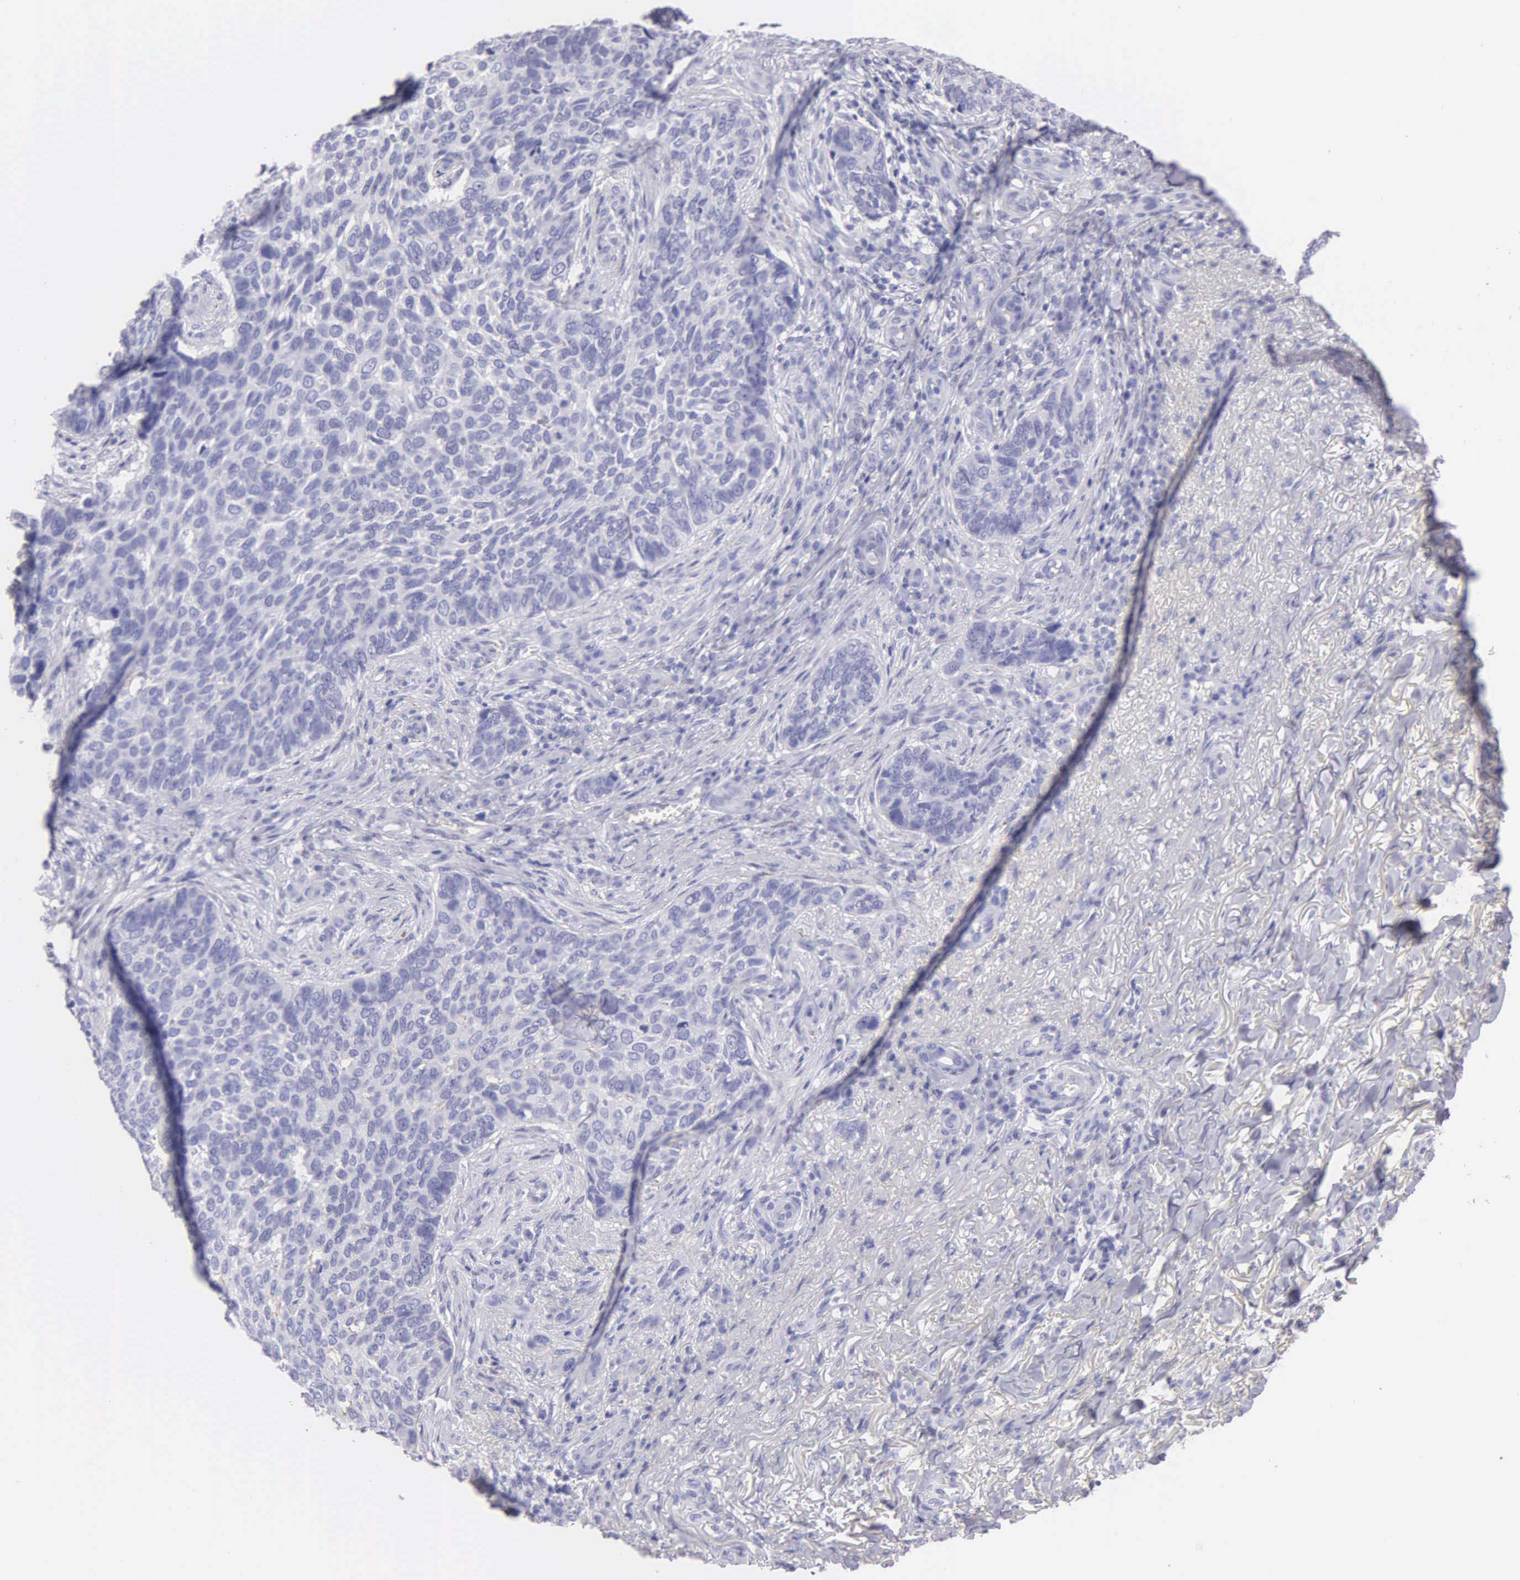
{"staining": {"intensity": "negative", "quantity": "none", "location": "none"}, "tissue": "skin cancer", "cell_type": "Tumor cells", "image_type": "cancer", "snomed": [{"axis": "morphology", "description": "Basal cell carcinoma"}, {"axis": "topography", "description": "Skin"}], "caption": "Immunohistochemical staining of human skin basal cell carcinoma exhibits no significant expression in tumor cells. The staining was performed using DAB to visualize the protein expression in brown, while the nuclei were stained in blue with hematoxylin (Magnification: 20x).", "gene": "FBLN5", "patient": {"sex": "male", "age": 81}}